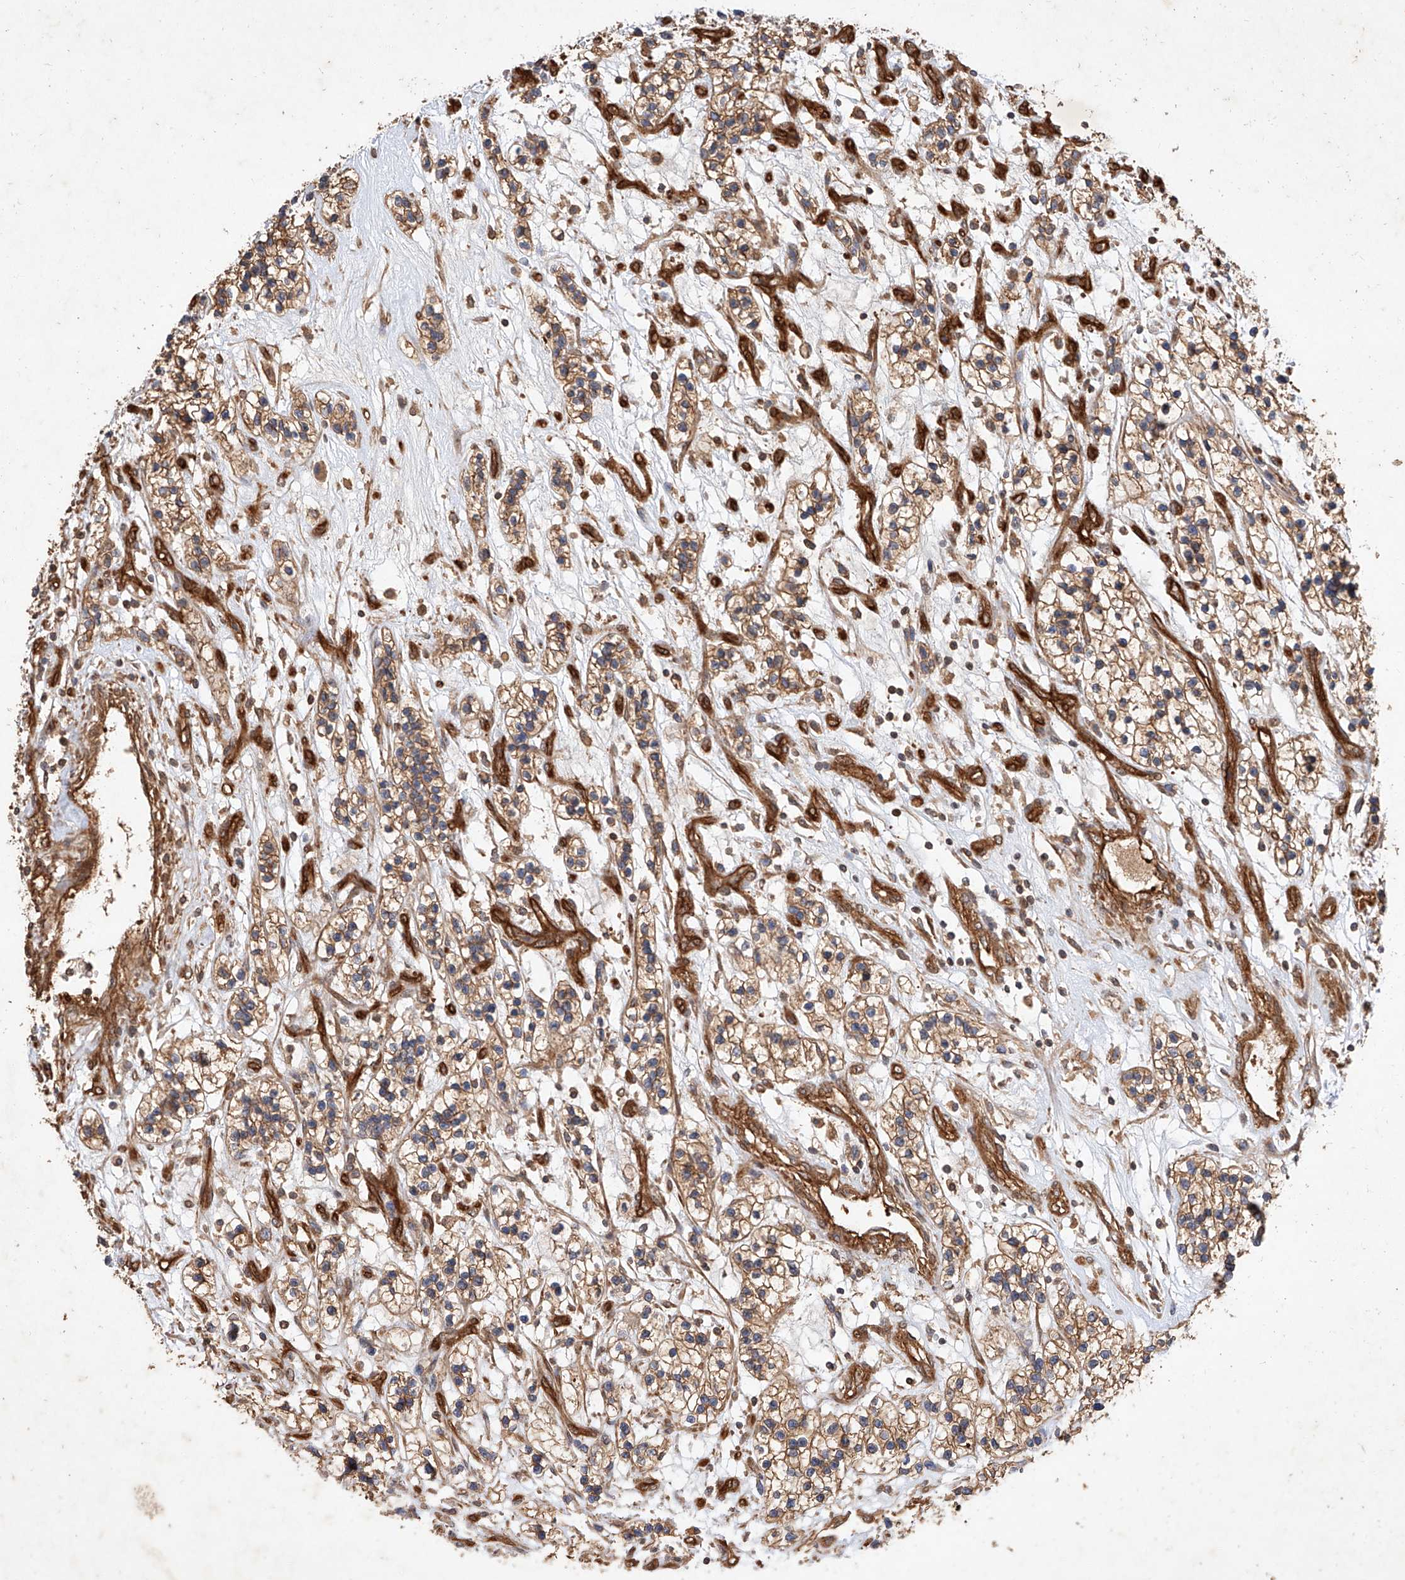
{"staining": {"intensity": "moderate", "quantity": ">75%", "location": "cytoplasmic/membranous"}, "tissue": "renal cancer", "cell_type": "Tumor cells", "image_type": "cancer", "snomed": [{"axis": "morphology", "description": "Adenocarcinoma, NOS"}, {"axis": "topography", "description": "Kidney"}], "caption": "Protein staining of adenocarcinoma (renal) tissue shows moderate cytoplasmic/membranous staining in about >75% of tumor cells.", "gene": "GHDC", "patient": {"sex": "female", "age": 57}}